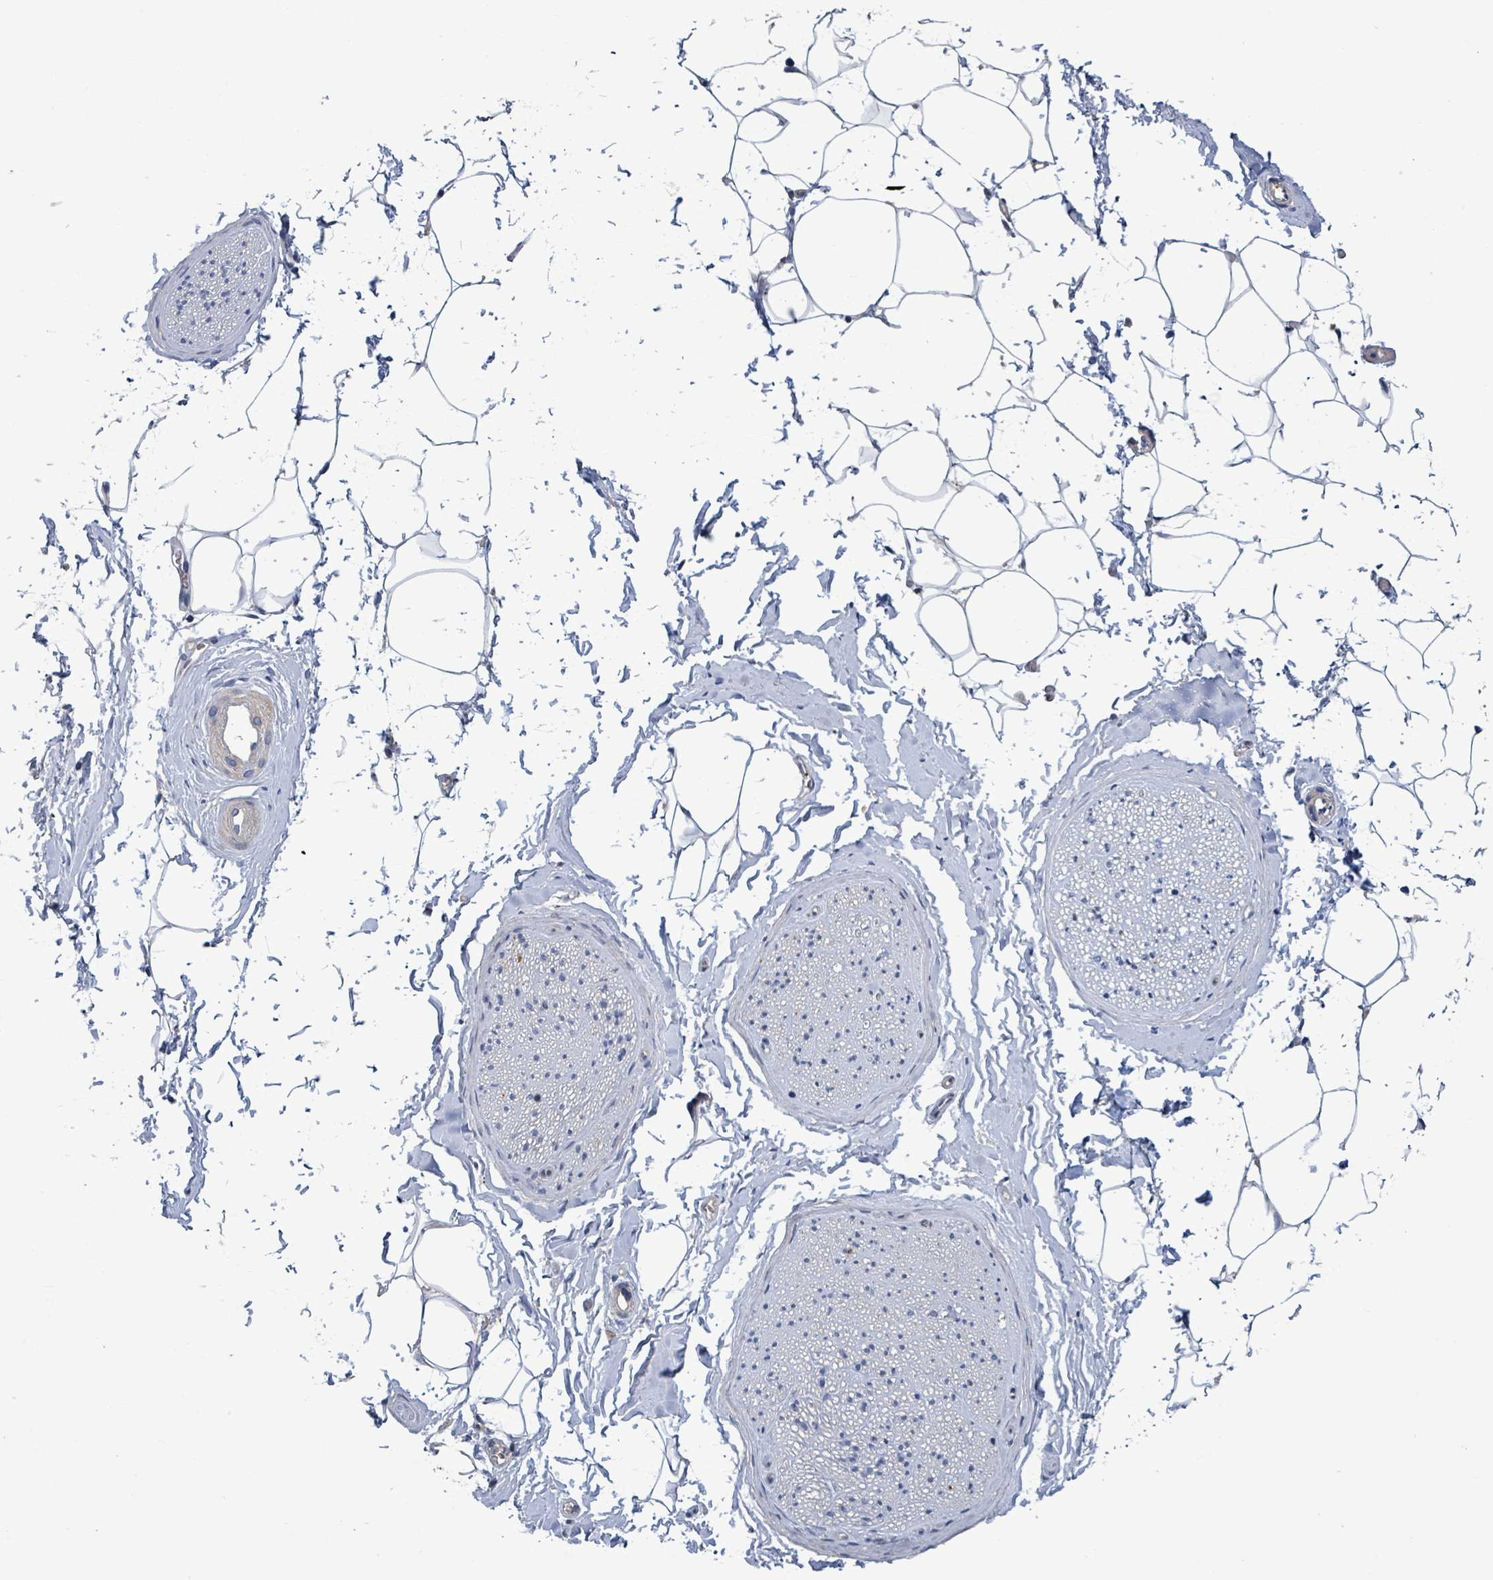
{"staining": {"intensity": "negative", "quantity": "none", "location": "none"}, "tissue": "adipose tissue", "cell_type": "Adipocytes", "image_type": "normal", "snomed": [{"axis": "morphology", "description": "Normal tissue, NOS"}, {"axis": "morphology", "description": "Adenocarcinoma, High grade"}, {"axis": "topography", "description": "Prostate"}, {"axis": "topography", "description": "Peripheral nerve tissue"}], "caption": "Immunohistochemistry (IHC) image of unremarkable adipose tissue stained for a protein (brown), which displays no staining in adipocytes.", "gene": "PLAAT1", "patient": {"sex": "male", "age": 68}}